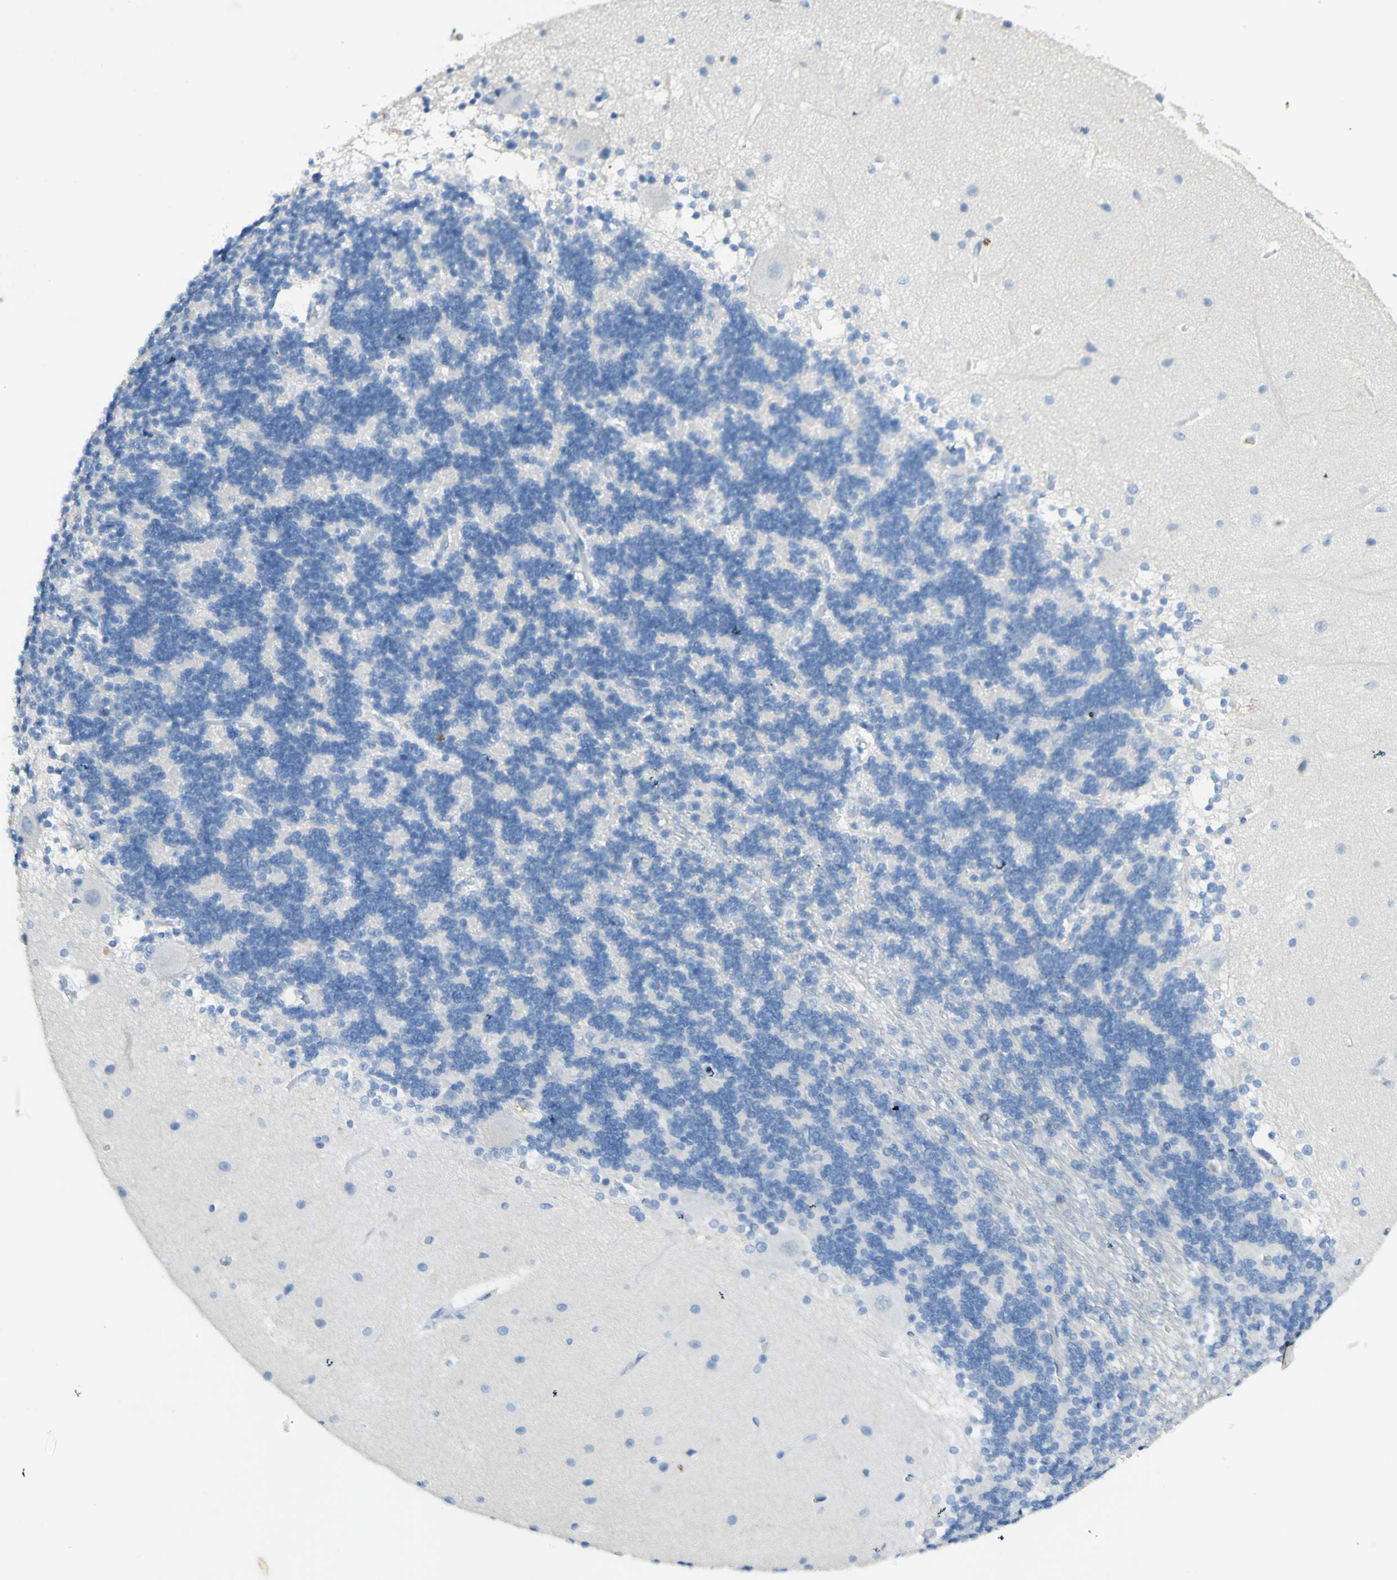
{"staining": {"intensity": "negative", "quantity": "none", "location": "none"}, "tissue": "cerebellum", "cell_type": "Cells in granular layer", "image_type": "normal", "snomed": [{"axis": "morphology", "description": "Normal tissue, NOS"}, {"axis": "topography", "description": "Cerebellum"}], "caption": "Immunohistochemistry (IHC) photomicrograph of benign cerebellum stained for a protein (brown), which shows no positivity in cells in granular layer.", "gene": "GDF15", "patient": {"sex": "female", "age": 54}}